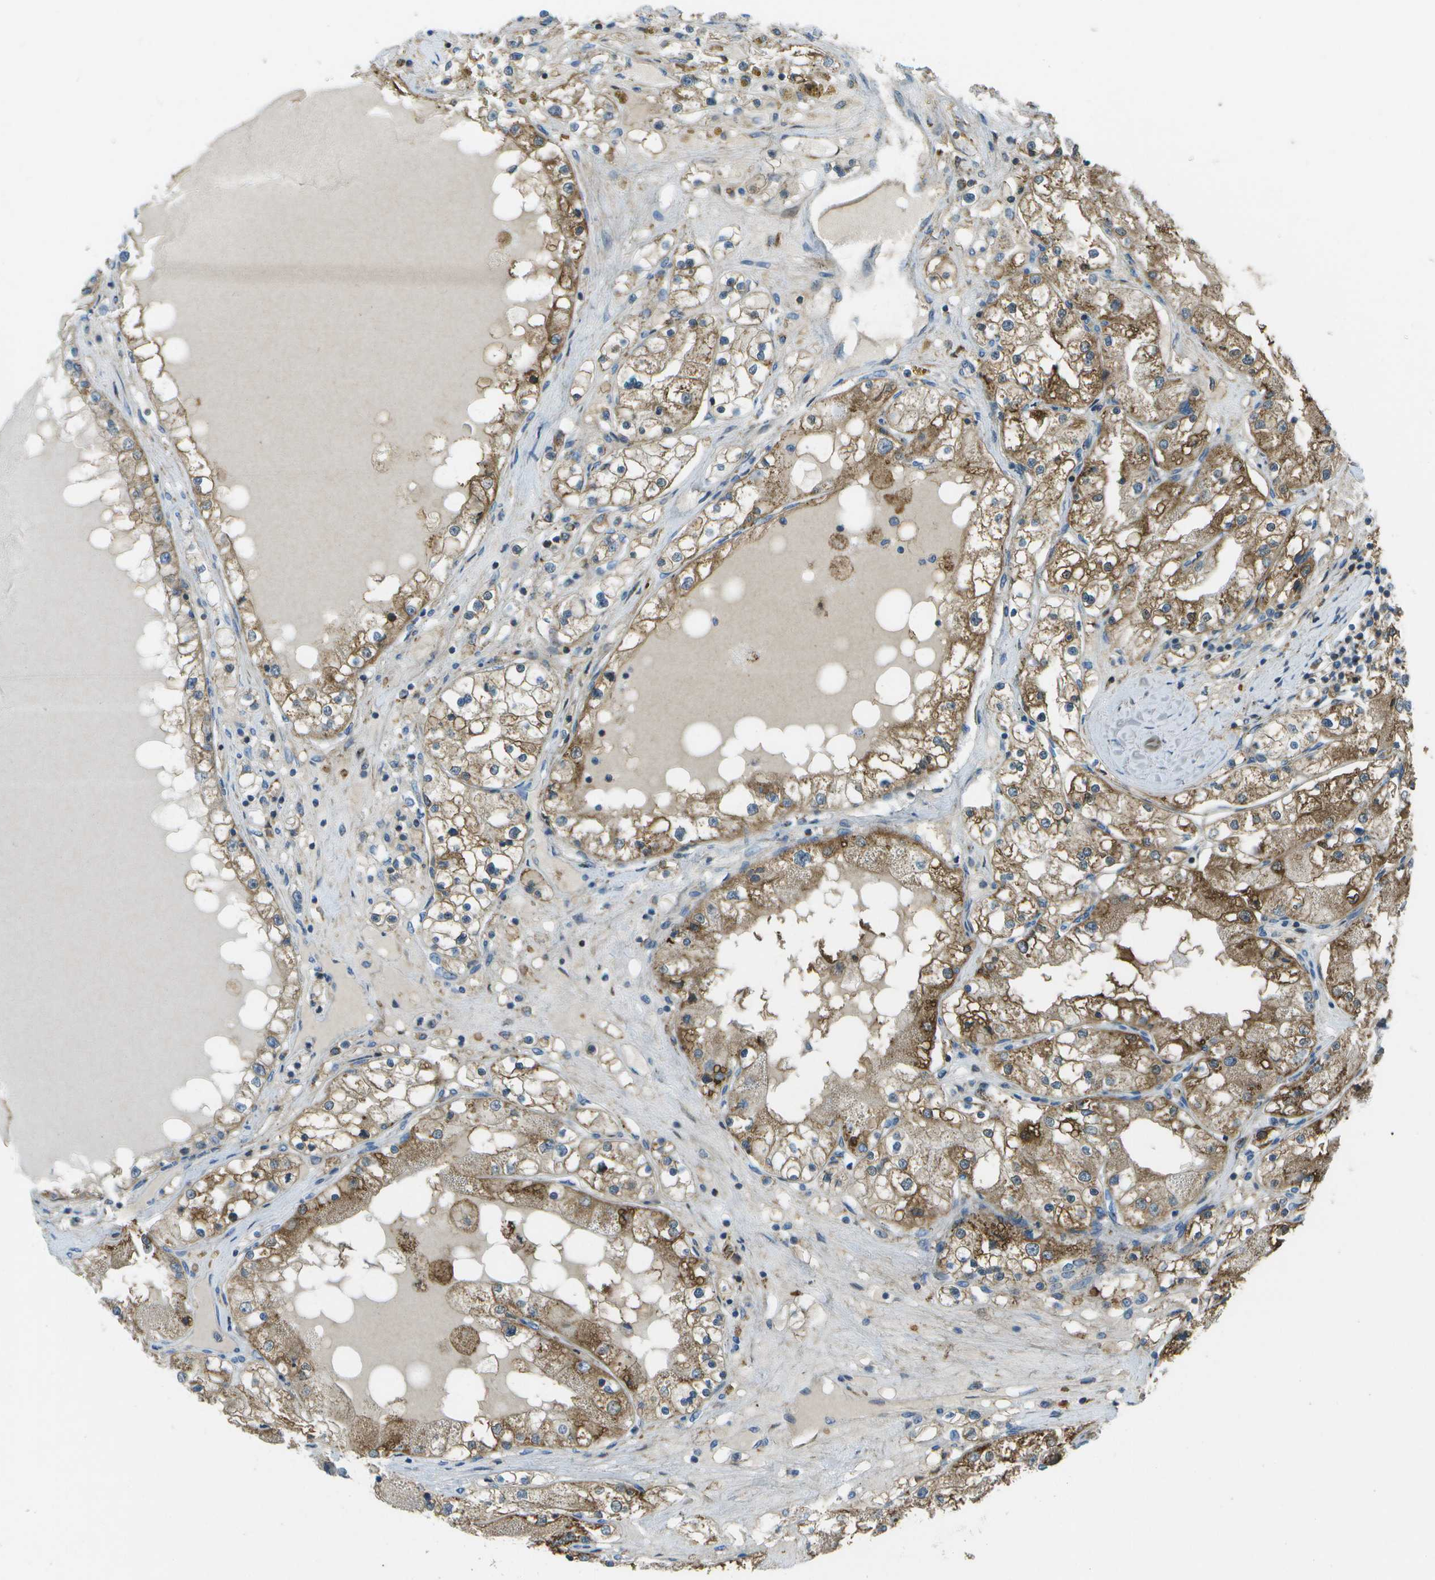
{"staining": {"intensity": "moderate", "quantity": ">75%", "location": "cytoplasmic/membranous"}, "tissue": "renal cancer", "cell_type": "Tumor cells", "image_type": "cancer", "snomed": [{"axis": "morphology", "description": "Adenocarcinoma, NOS"}, {"axis": "topography", "description": "Kidney"}], "caption": "High-power microscopy captured an immunohistochemistry (IHC) histopathology image of adenocarcinoma (renal), revealing moderate cytoplasmic/membranous positivity in about >75% of tumor cells. The staining was performed using DAB to visualize the protein expression in brown, while the nuclei were stained in blue with hematoxylin (Magnification: 20x).", "gene": "LRRC66", "patient": {"sex": "male", "age": 68}}